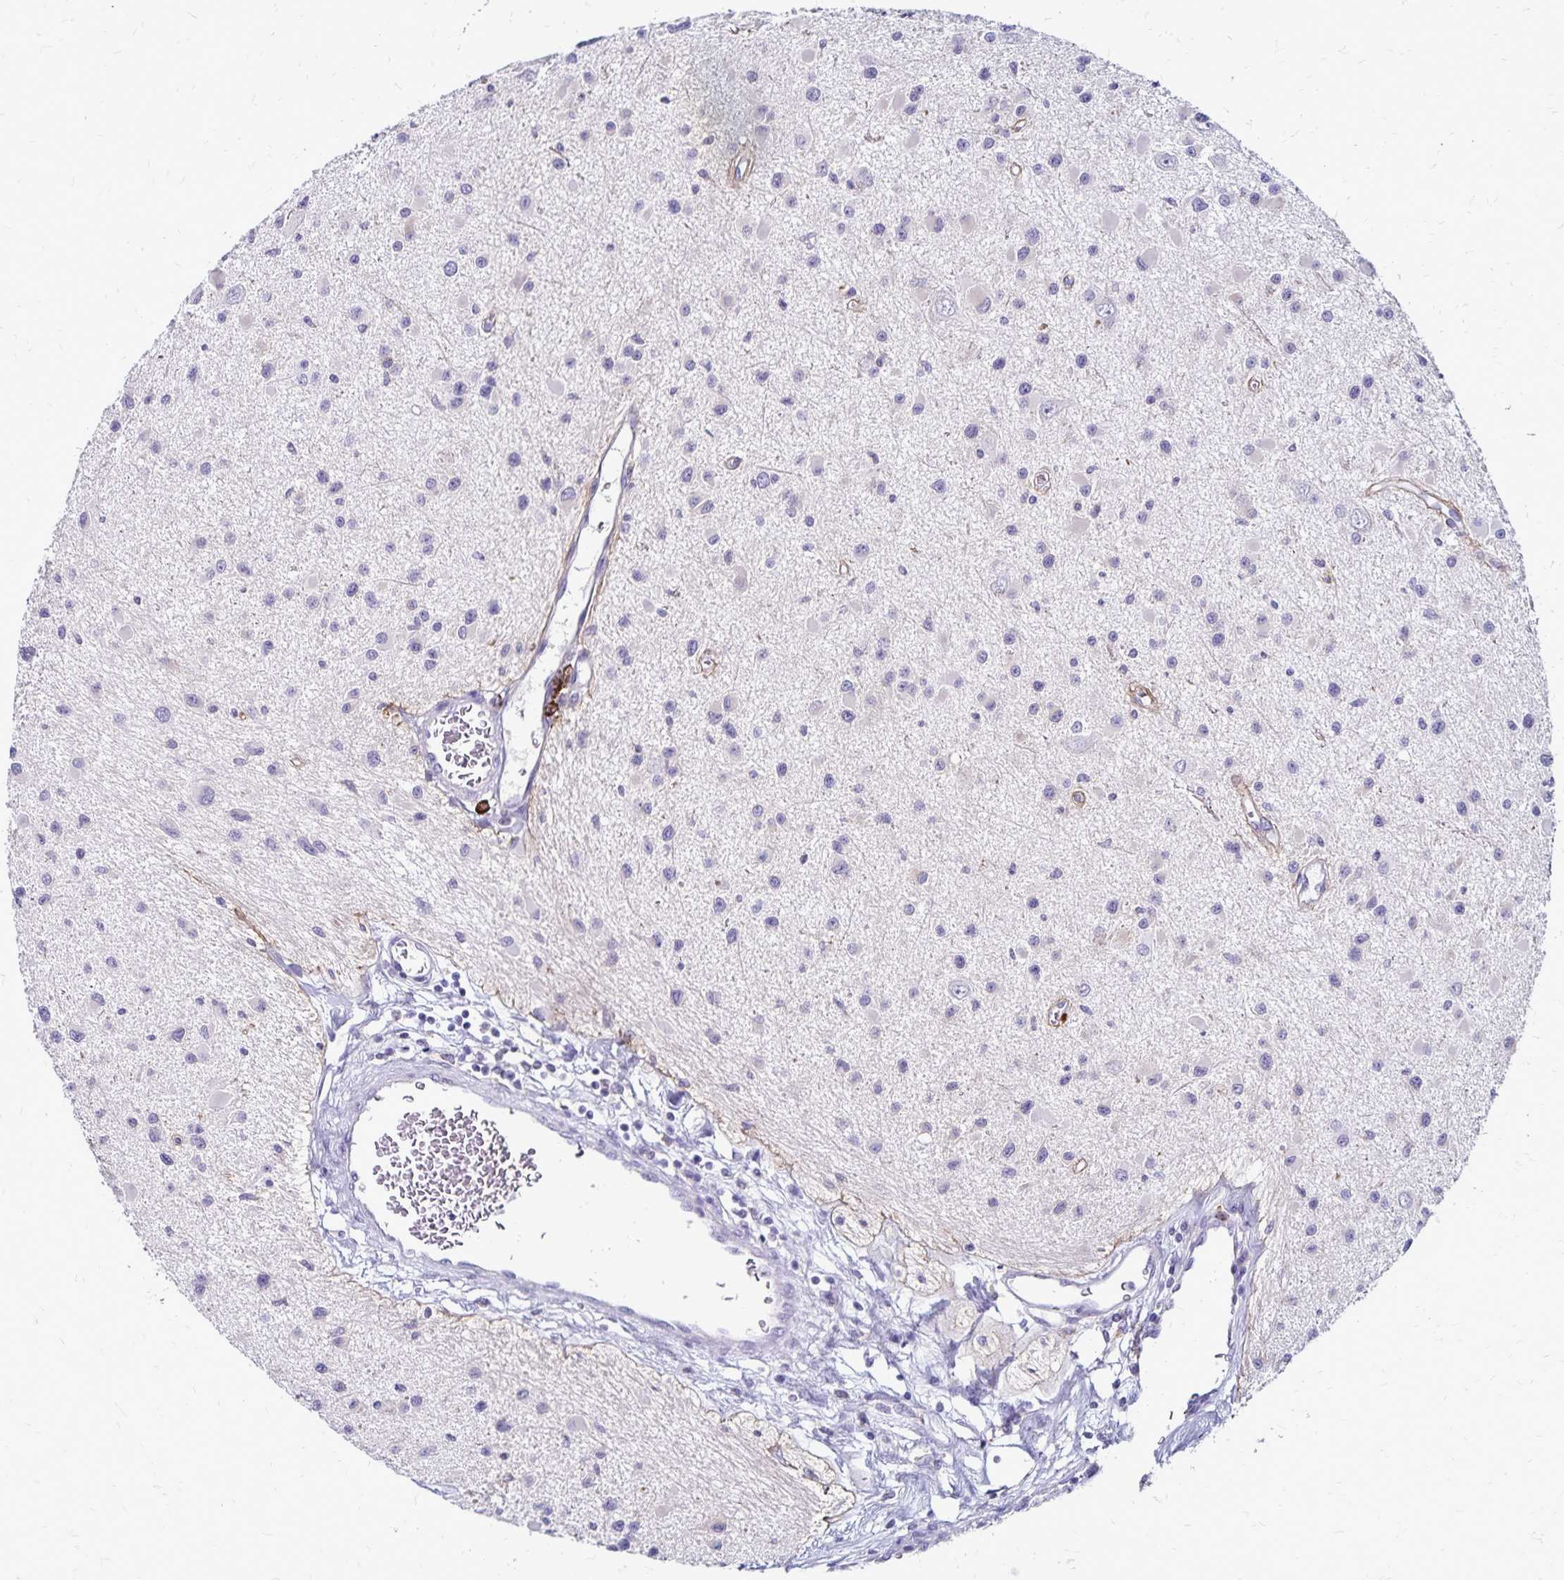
{"staining": {"intensity": "negative", "quantity": "none", "location": "none"}, "tissue": "glioma", "cell_type": "Tumor cells", "image_type": "cancer", "snomed": [{"axis": "morphology", "description": "Glioma, malignant, High grade"}, {"axis": "topography", "description": "Brain"}], "caption": "IHC image of glioma stained for a protein (brown), which exhibits no positivity in tumor cells. Nuclei are stained in blue.", "gene": "TNS3", "patient": {"sex": "male", "age": 54}}